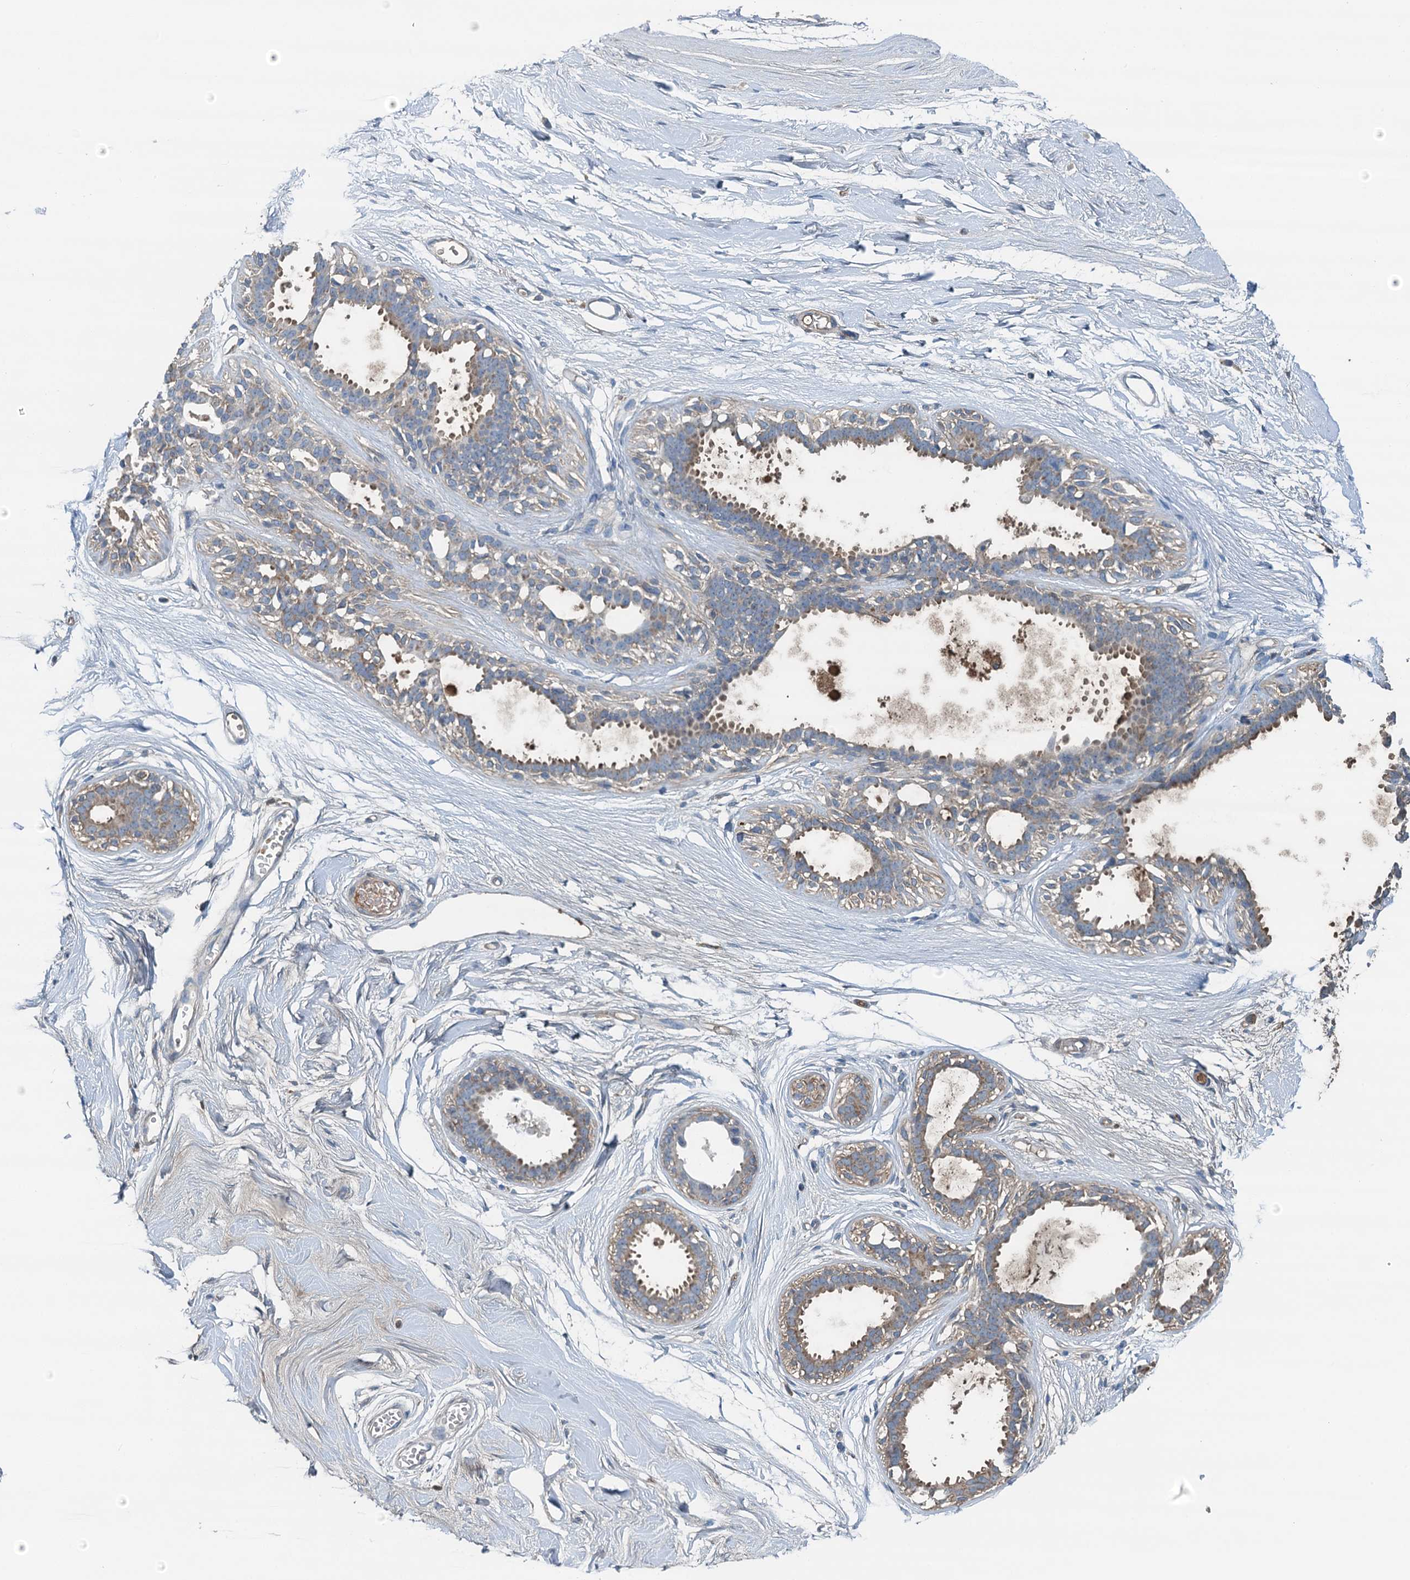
{"staining": {"intensity": "weak", "quantity": "25%-75%", "location": "cytoplasmic/membranous"}, "tissue": "breast", "cell_type": "Adipocytes", "image_type": "normal", "snomed": [{"axis": "morphology", "description": "Normal tissue, NOS"}, {"axis": "topography", "description": "Breast"}], "caption": "A low amount of weak cytoplasmic/membranous staining is identified in approximately 25%-75% of adipocytes in unremarkable breast. The staining was performed using DAB, with brown indicating positive protein expression. Nuclei are stained blue with hematoxylin.", "gene": "LSM14B", "patient": {"sex": "female", "age": 45}}